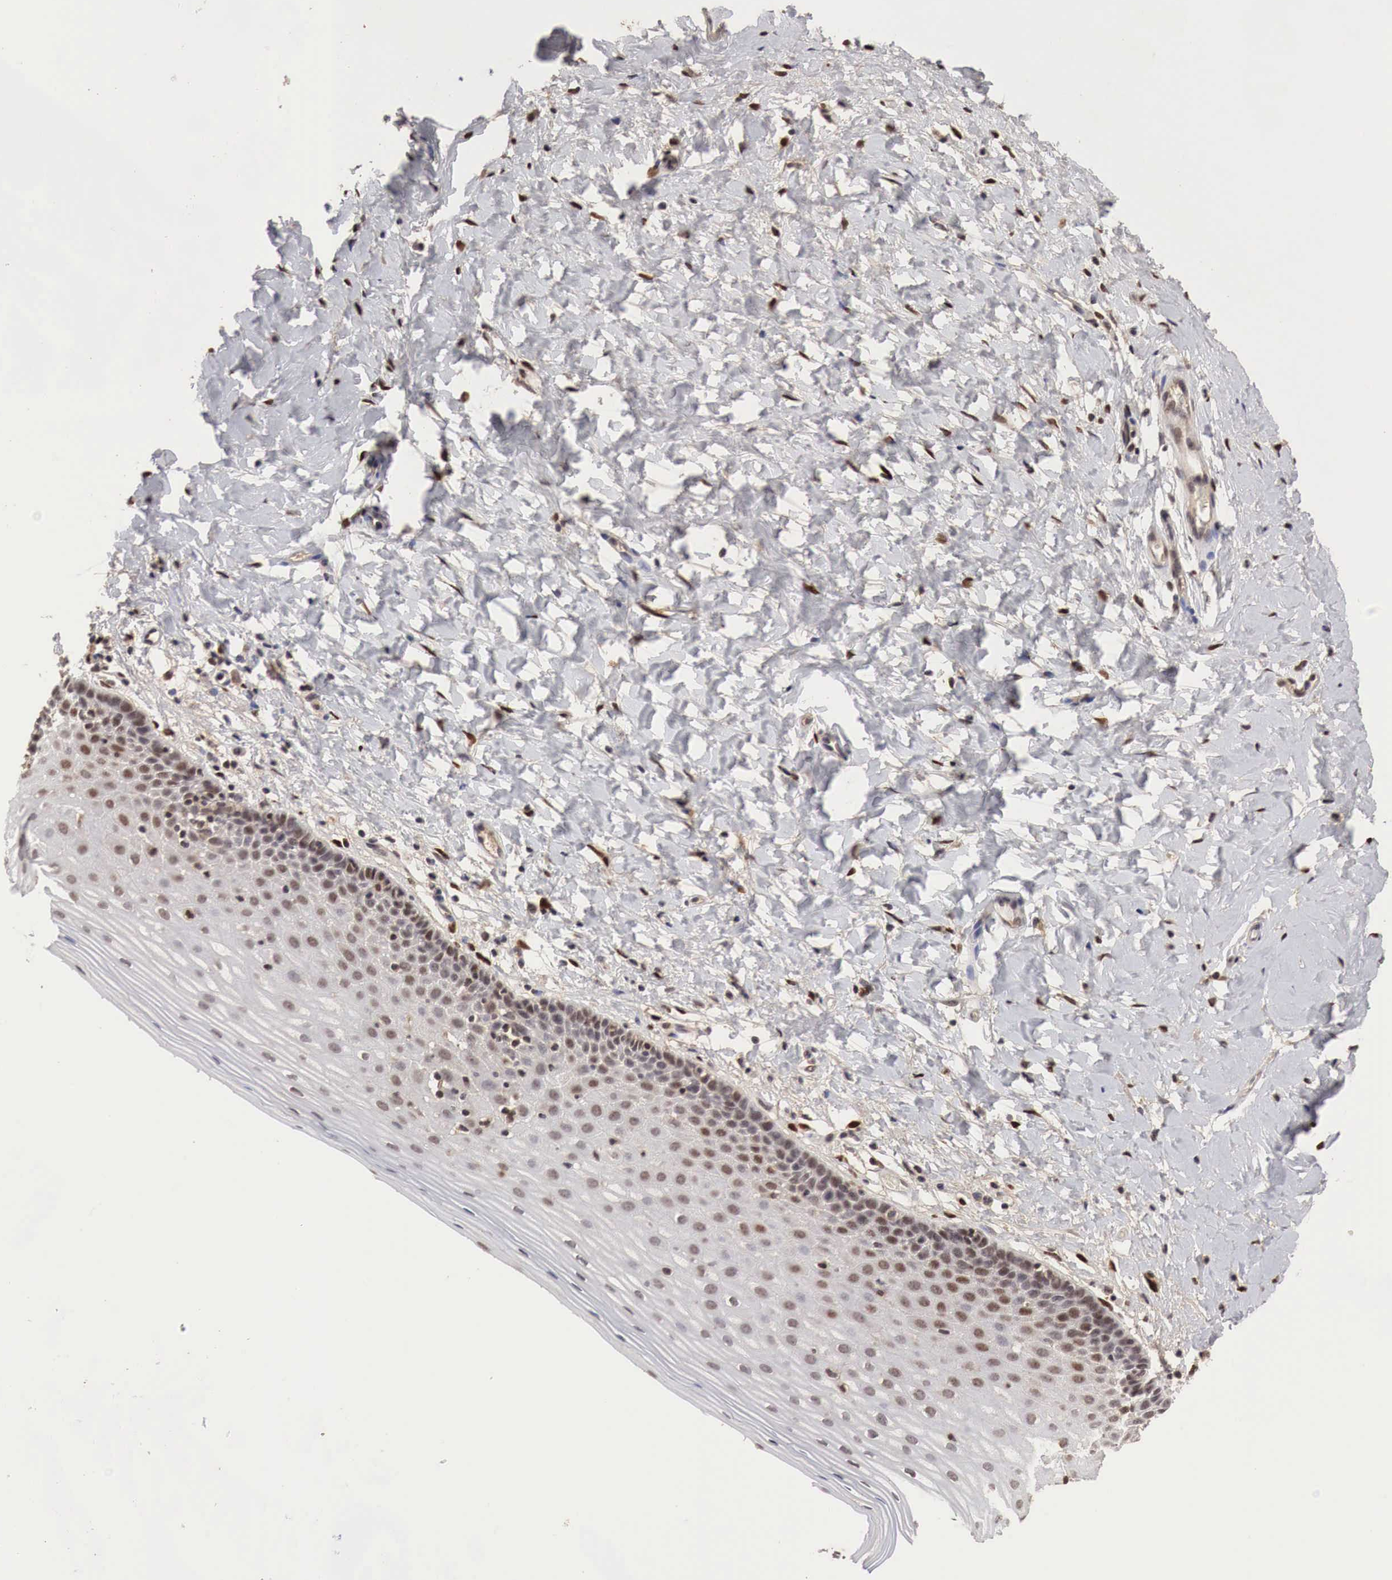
{"staining": {"intensity": "negative", "quantity": "none", "location": "none"}, "tissue": "cervix", "cell_type": "Glandular cells", "image_type": "normal", "snomed": [{"axis": "morphology", "description": "Normal tissue, NOS"}, {"axis": "topography", "description": "Cervix"}], "caption": "Immunohistochemical staining of benign cervix shows no significant positivity in glandular cells.", "gene": "DACH2", "patient": {"sex": "female", "age": 53}}